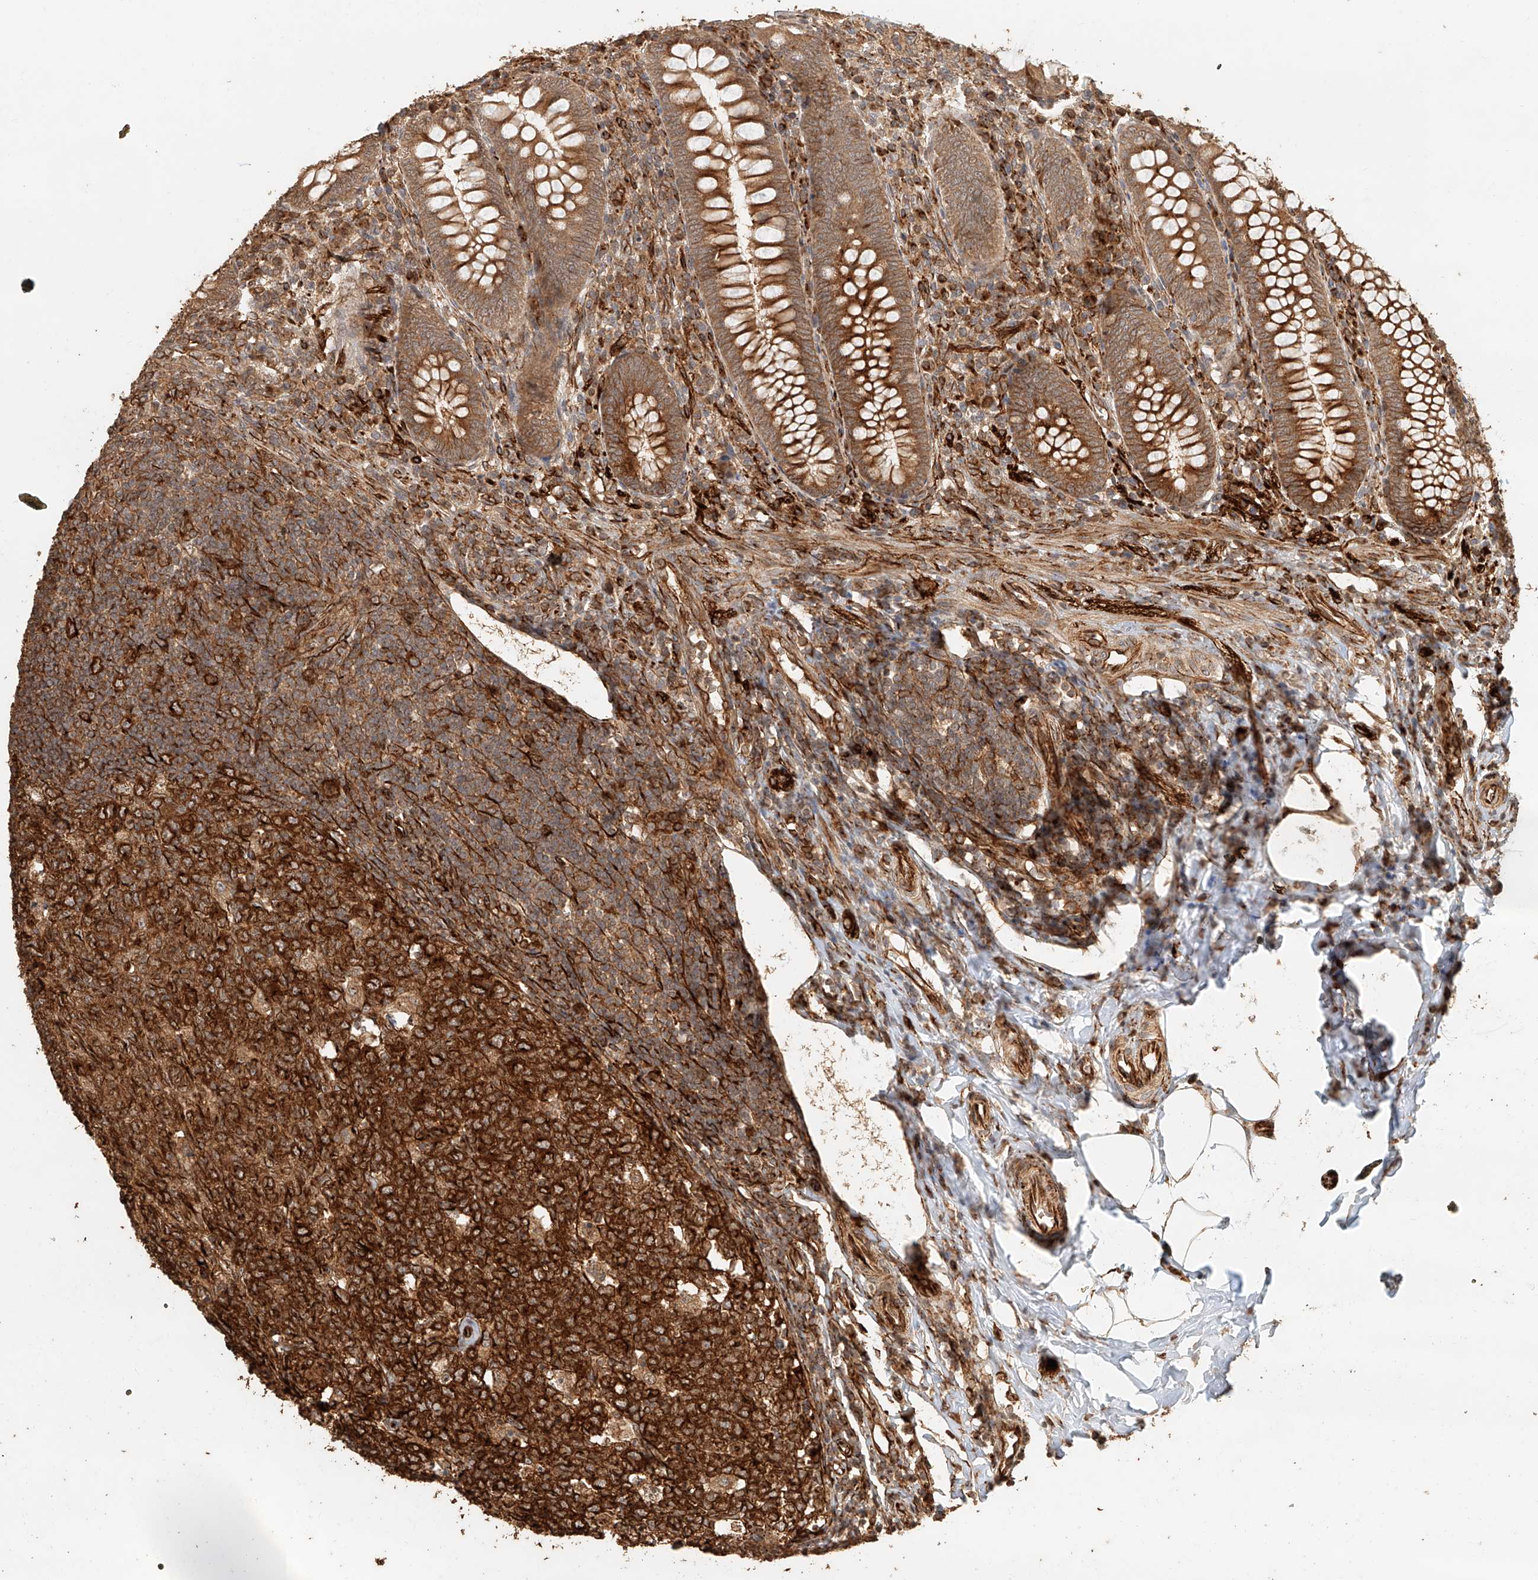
{"staining": {"intensity": "strong", "quantity": ">75%", "location": "cytoplasmic/membranous"}, "tissue": "appendix", "cell_type": "Glandular cells", "image_type": "normal", "snomed": [{"axis": "morphology", "description": "Normal tissue, NOS"}, {"axis": "topography", "description": "Appendix"}], "caption": "Immunohistochemistry staining of normal appendix, which exhibits high levels of strong cytoplasmic/membranous staining in approximately >75% of glandular cells indicating strong cytoplasmic/membranous protein expression. The staining was performed using DAB (brown) for protein detection and nuclei were counterstained in hematoxylin (blue).", "gene": "NAP1L1", "patient": {"sex": "male", "age": 14}}